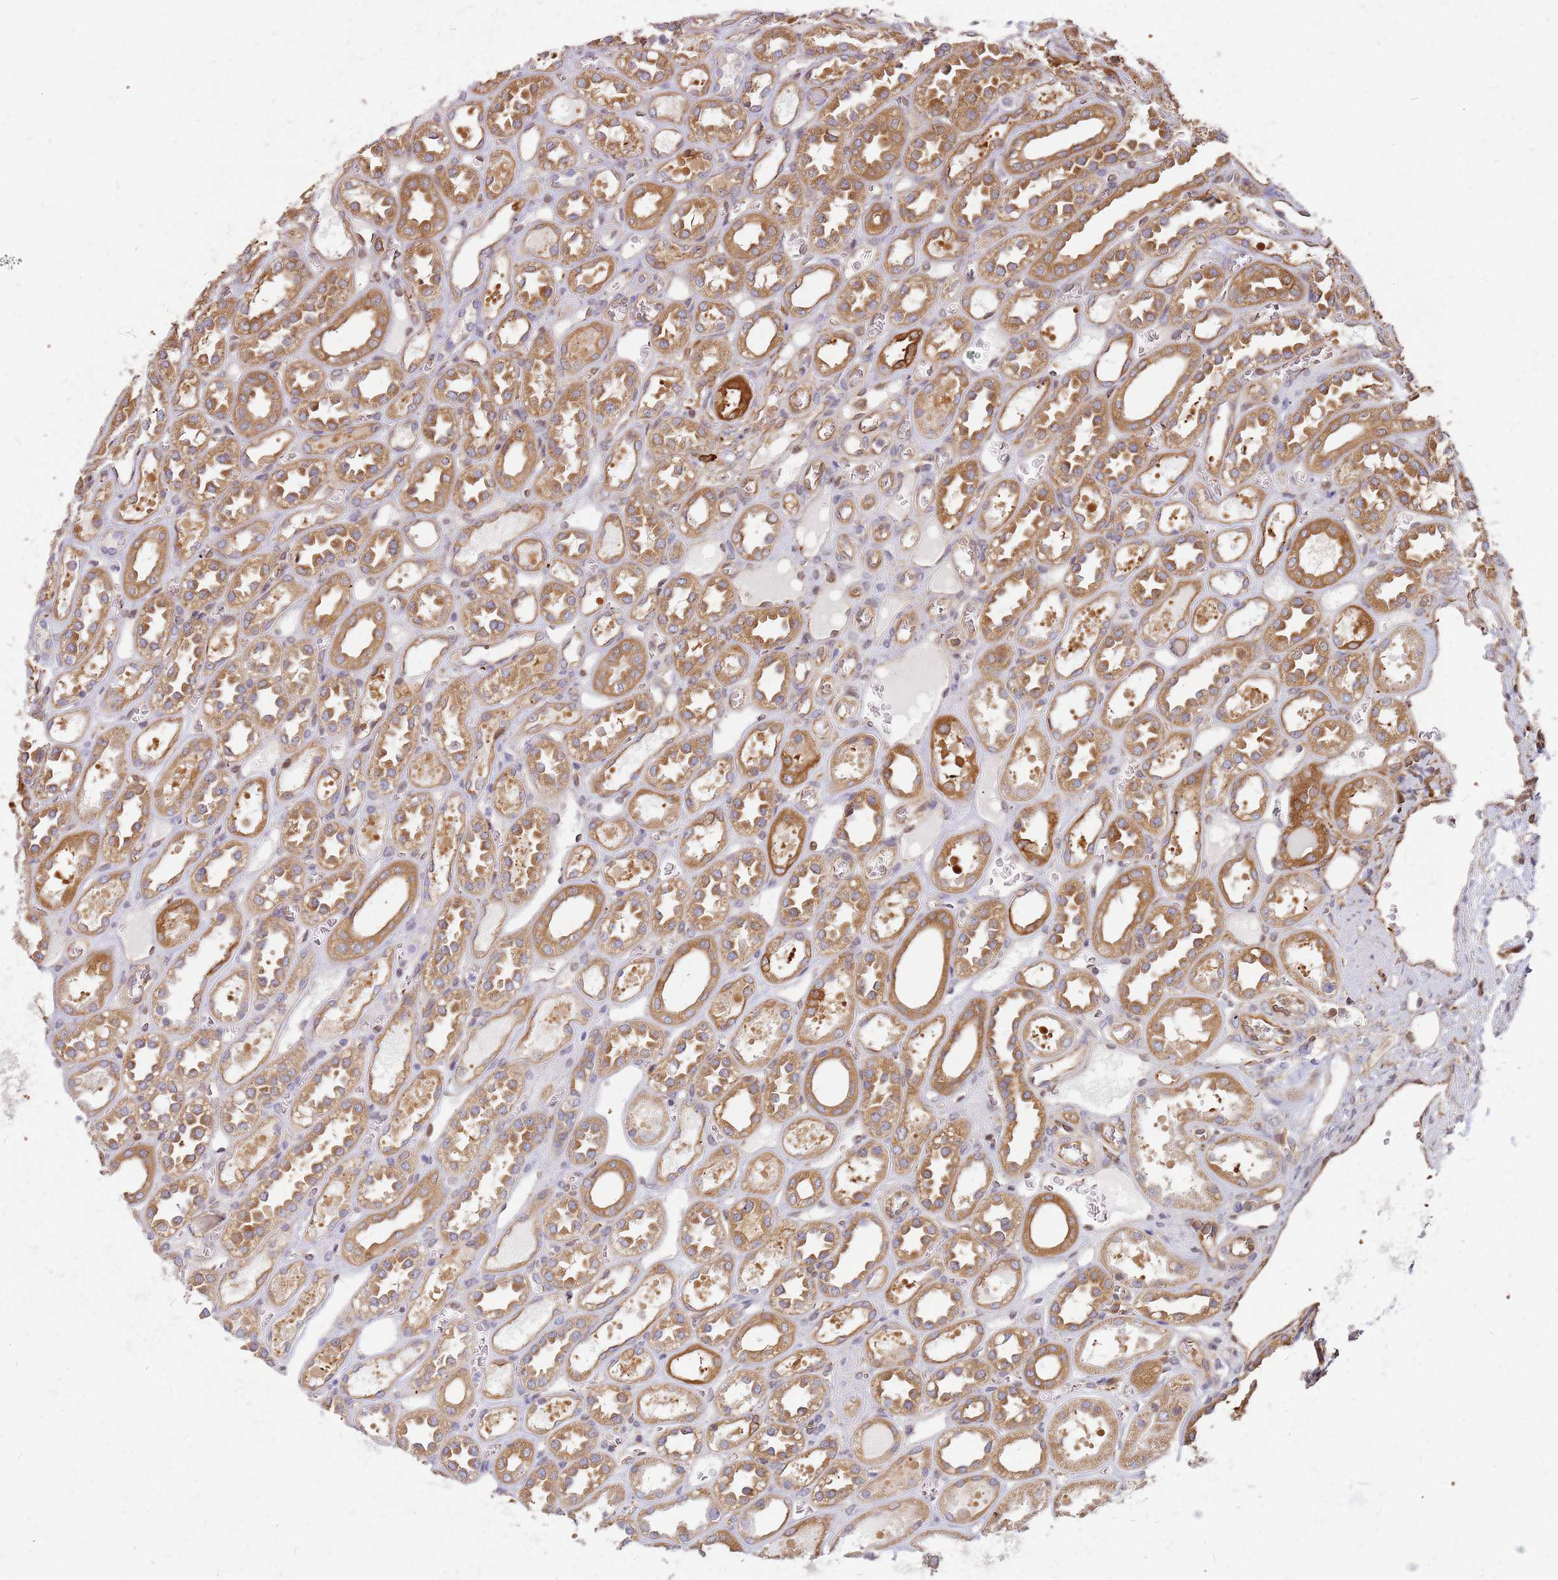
{"staining": {"intensity": "moderate", "quantity": ">75%", "location": "cytoplasmic/membranous"}, "tissue": "kidney", "cell_type": "Cells in glomeruli", "image_type": "normal", "snomed": [{"axis": "morphology", "description": "Normal tissue, NOS"}, {"axis": "topography", "description": "Kidney"}], "caption": "DAB immunohistochemical staining of unremarkable kidney displays moderate cytoplasmic/membranous protein positivity in about >75% of cells in glomeruli.", "gene": "HDX", "patient": {"sex": "female", "age": 41}}